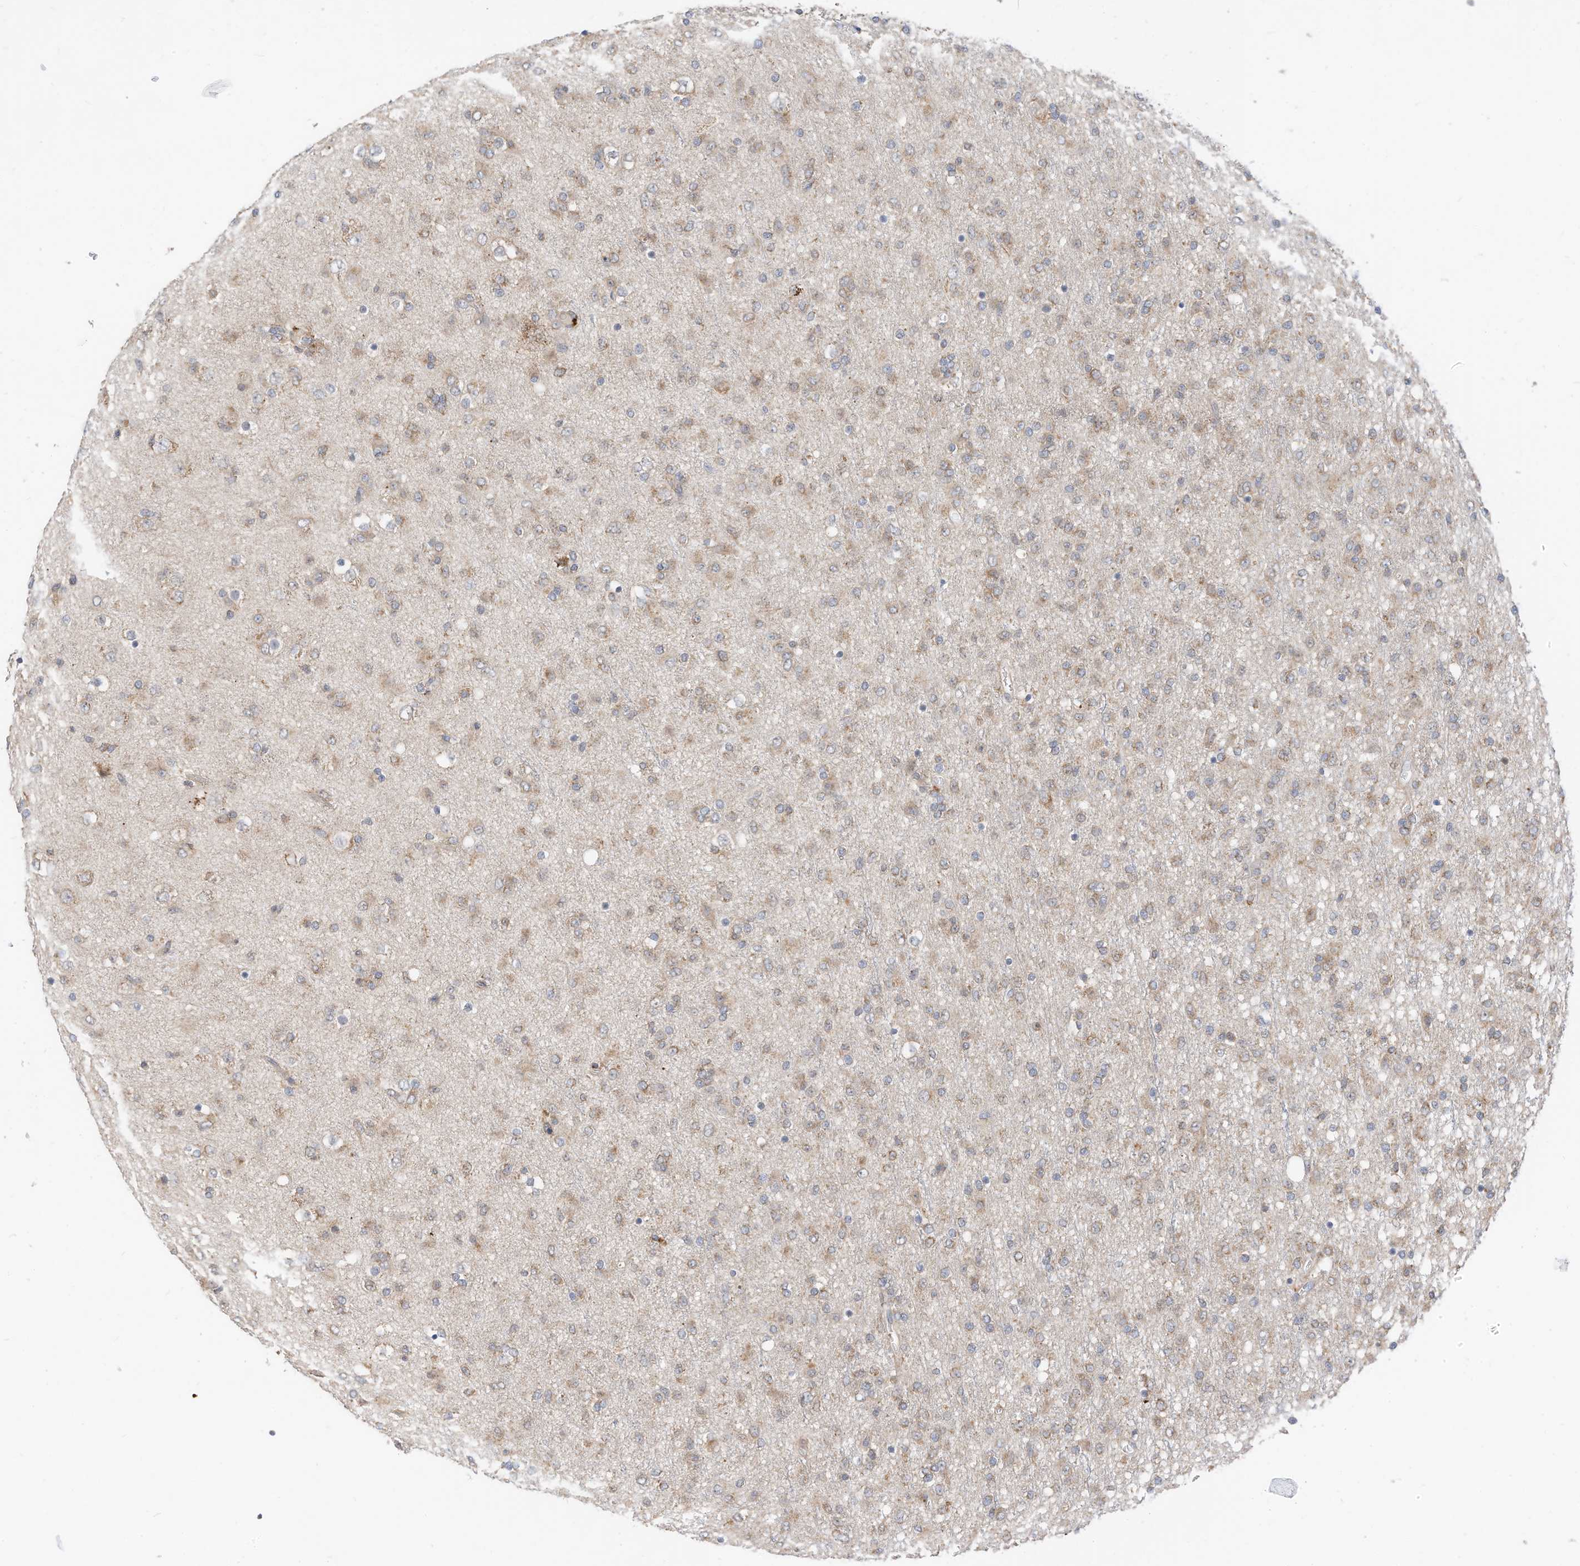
{"staining": {"intensity": "moderate", "quantity": "25%-75%", "location": "cytoplasmic/membranous"}, "tissue": "glioma", "cell_type": "Tumor cells", "image_type": "cancer", "snomed": [{"axis": "morphology", "description": "Glioma, malignant, Low grade"}, {"axis": "topography", "description": "Brain"}], "caption": "Malignant low-grade glioma tissue reveals moderate cytoplasmic/membranous positivity in about 25%-75% of tumor cells, visualized by immunohistochemistry.", "gene": "METTL6", "patient": {"sex": "male", "age": 65}}